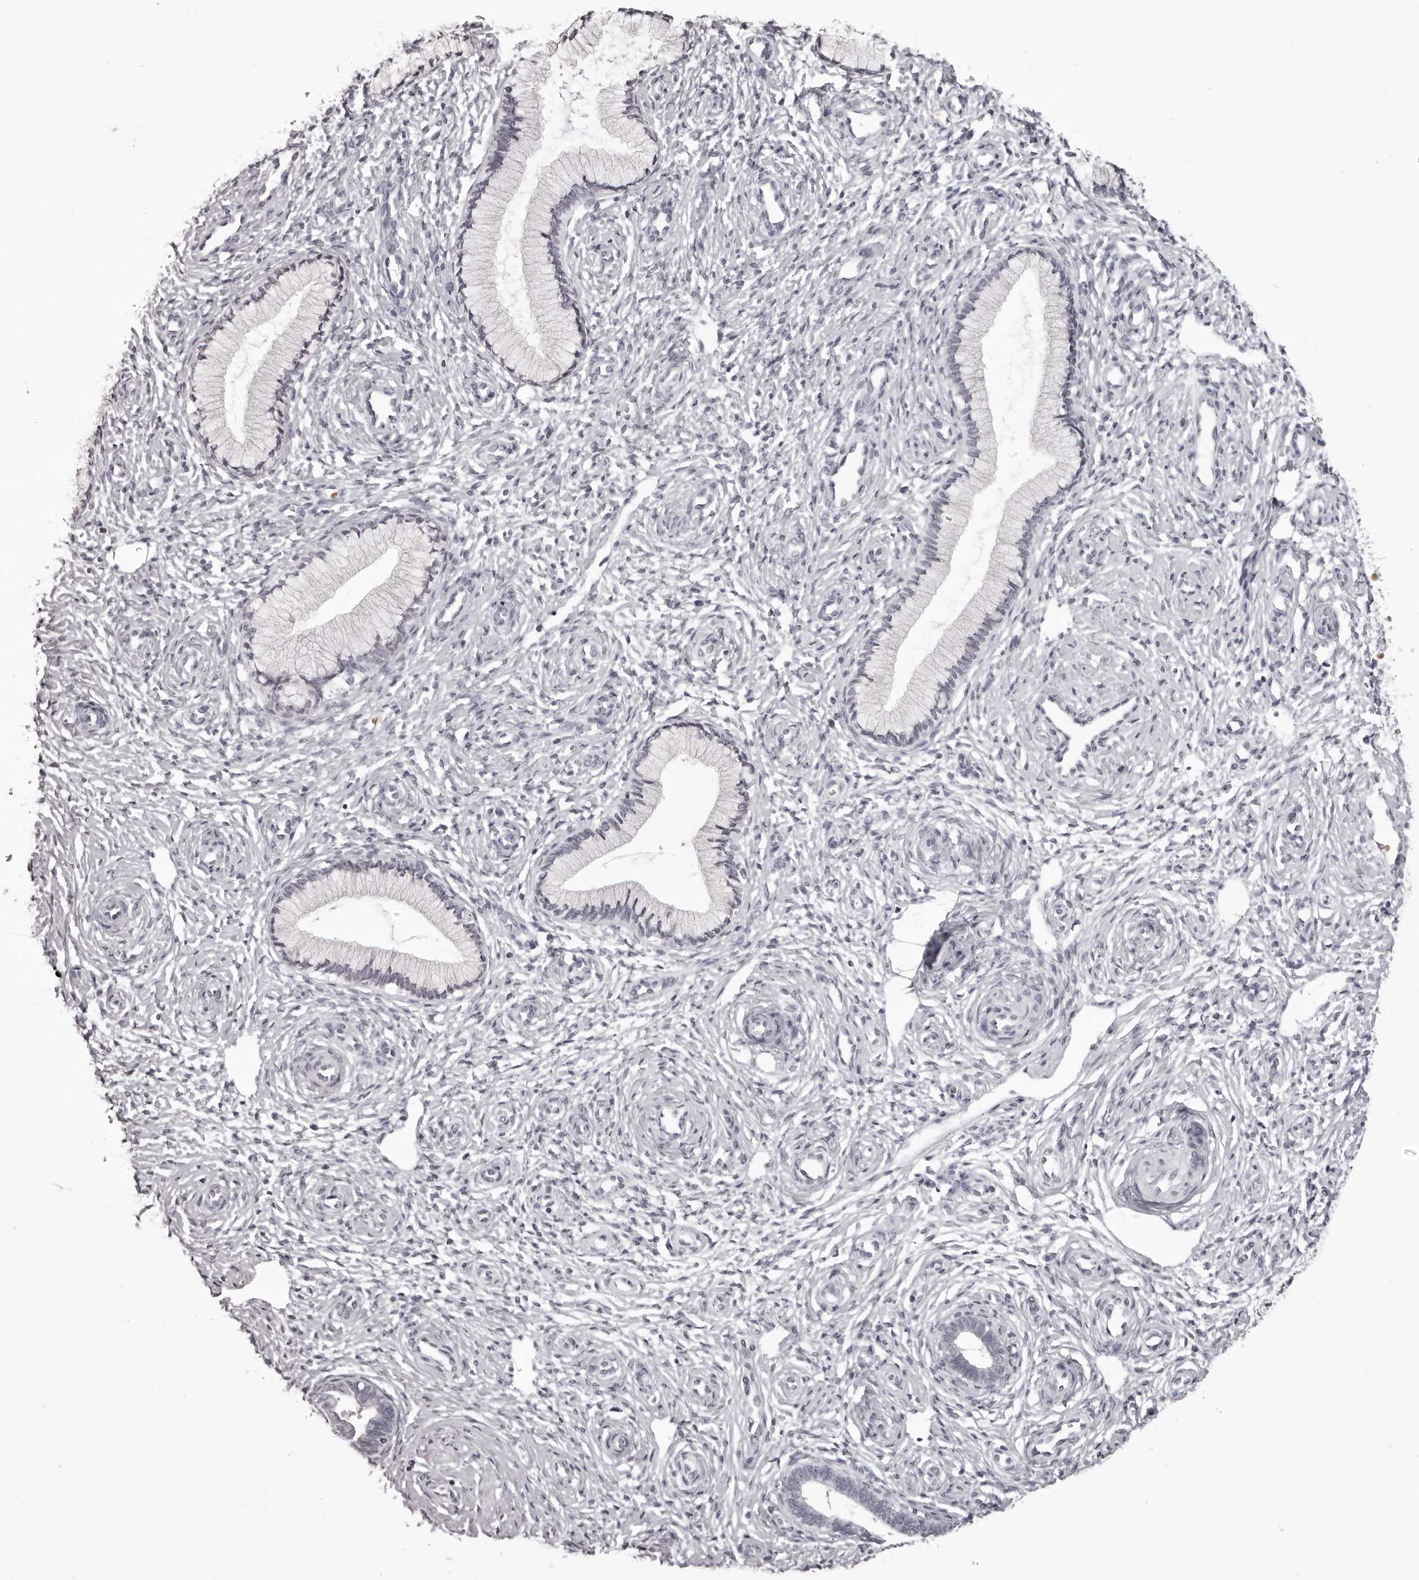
{"staining": {"intensity": "negative", "quantity": "none", "location": "none"}, "tissue": "cervix", "cell_type": "Glandular cells", "image_type": "normal", "snomed": [{"axis": "morphology", "description": "Normal tissue, NOS"}, {"axis": "topography", "description": "Cervix"}], "caption": "The immunohistochemistry (IHC) image has no significant expression in glandular cells of cervix.", "gene": "C8orf74", "patient": {"sex": "female", "age": 27}}